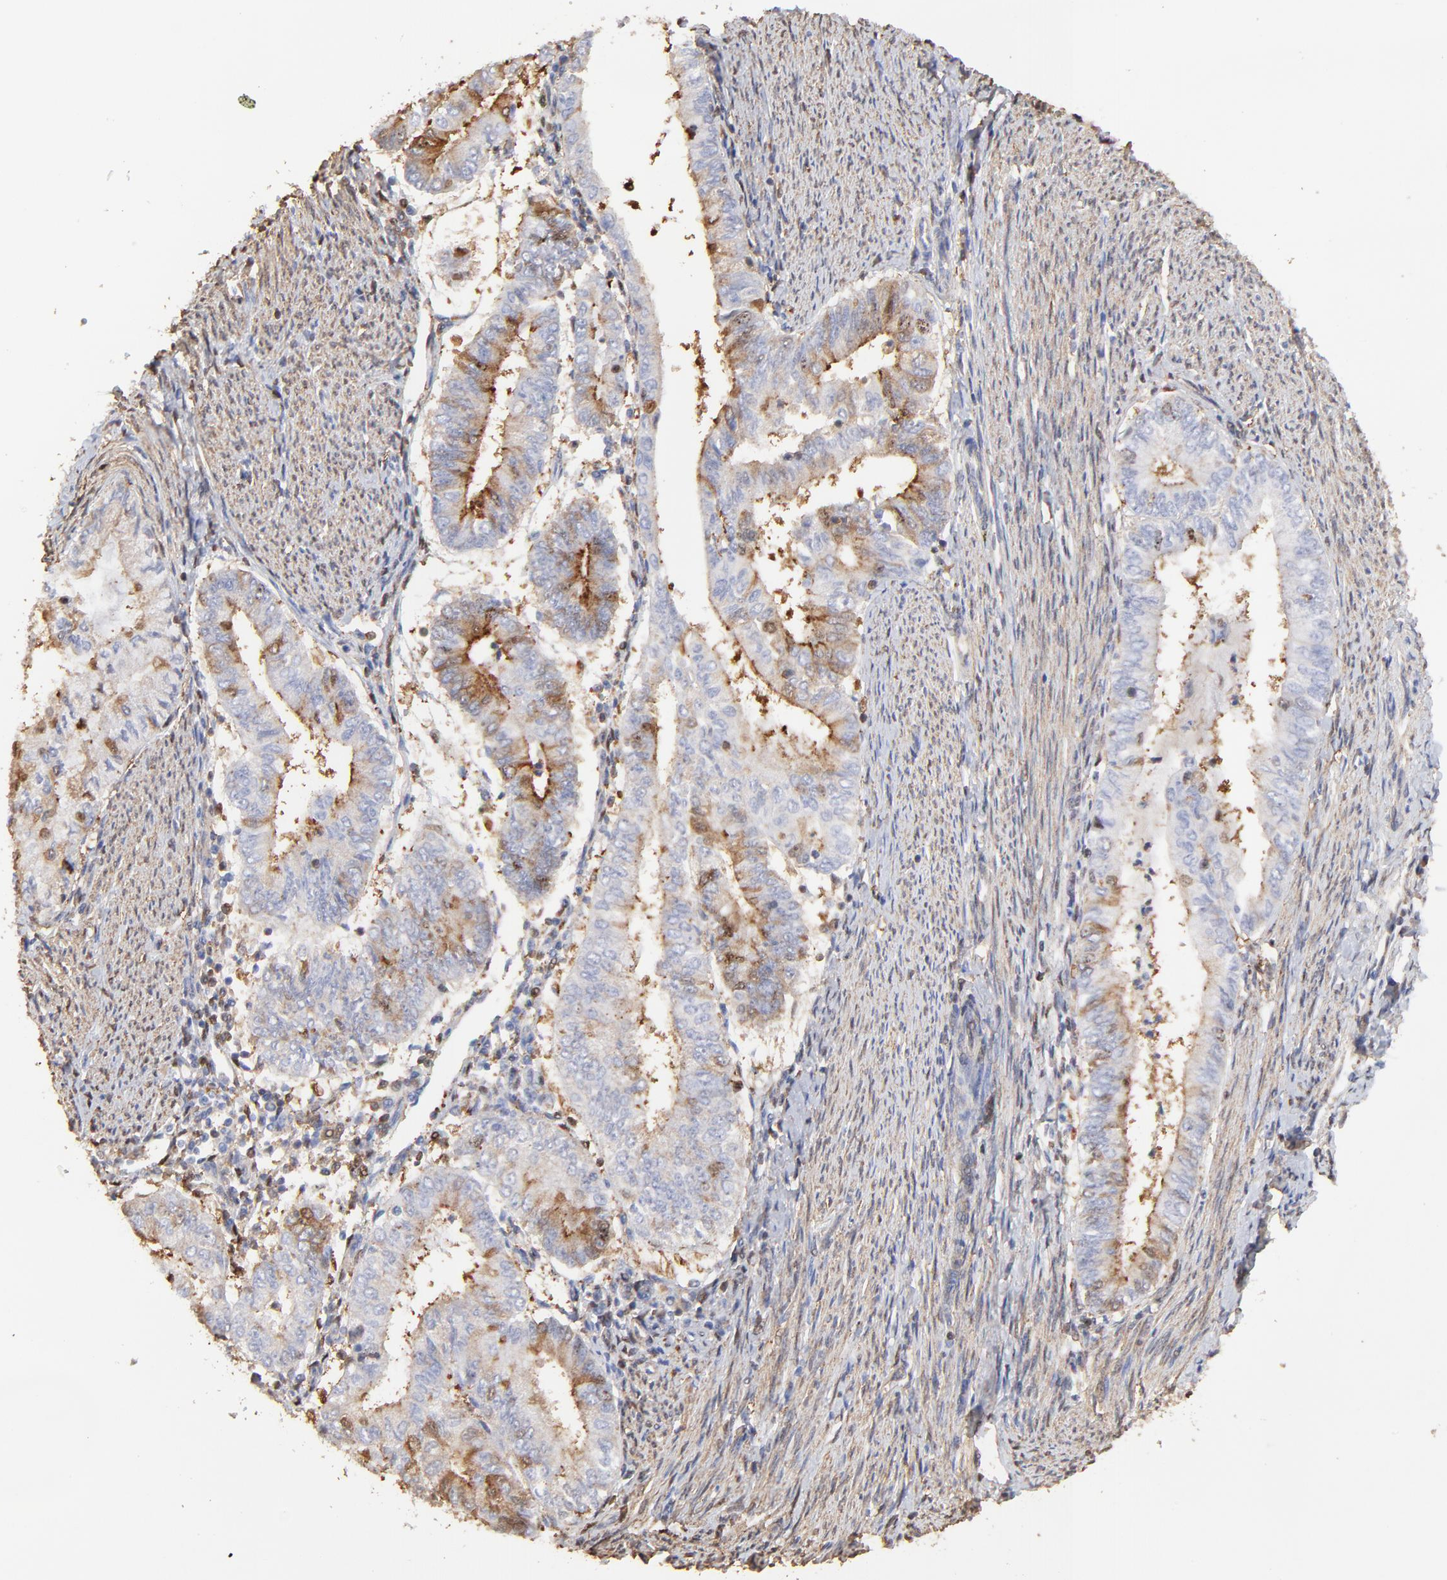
{"staining": {"intensity": "weak", "quantity": "<25%", "location": "cytoplasmic/membranous"}, "tissue": "endometrial cancer", "cell_type": "Tumor cells", "image_type": "cancer", "snomed": [{"axis": "morphology", "description": "Adenocarcinoma, NOS"}, {"axis": "topography", "description": "Endometrium"}], "caption": "The photomicrograph demonstrates no significant expression in tumor cells of adenocarcinoma (endometrial).", "gene": "BIRC5", "patient": {"sex": "female", "age": 66}}